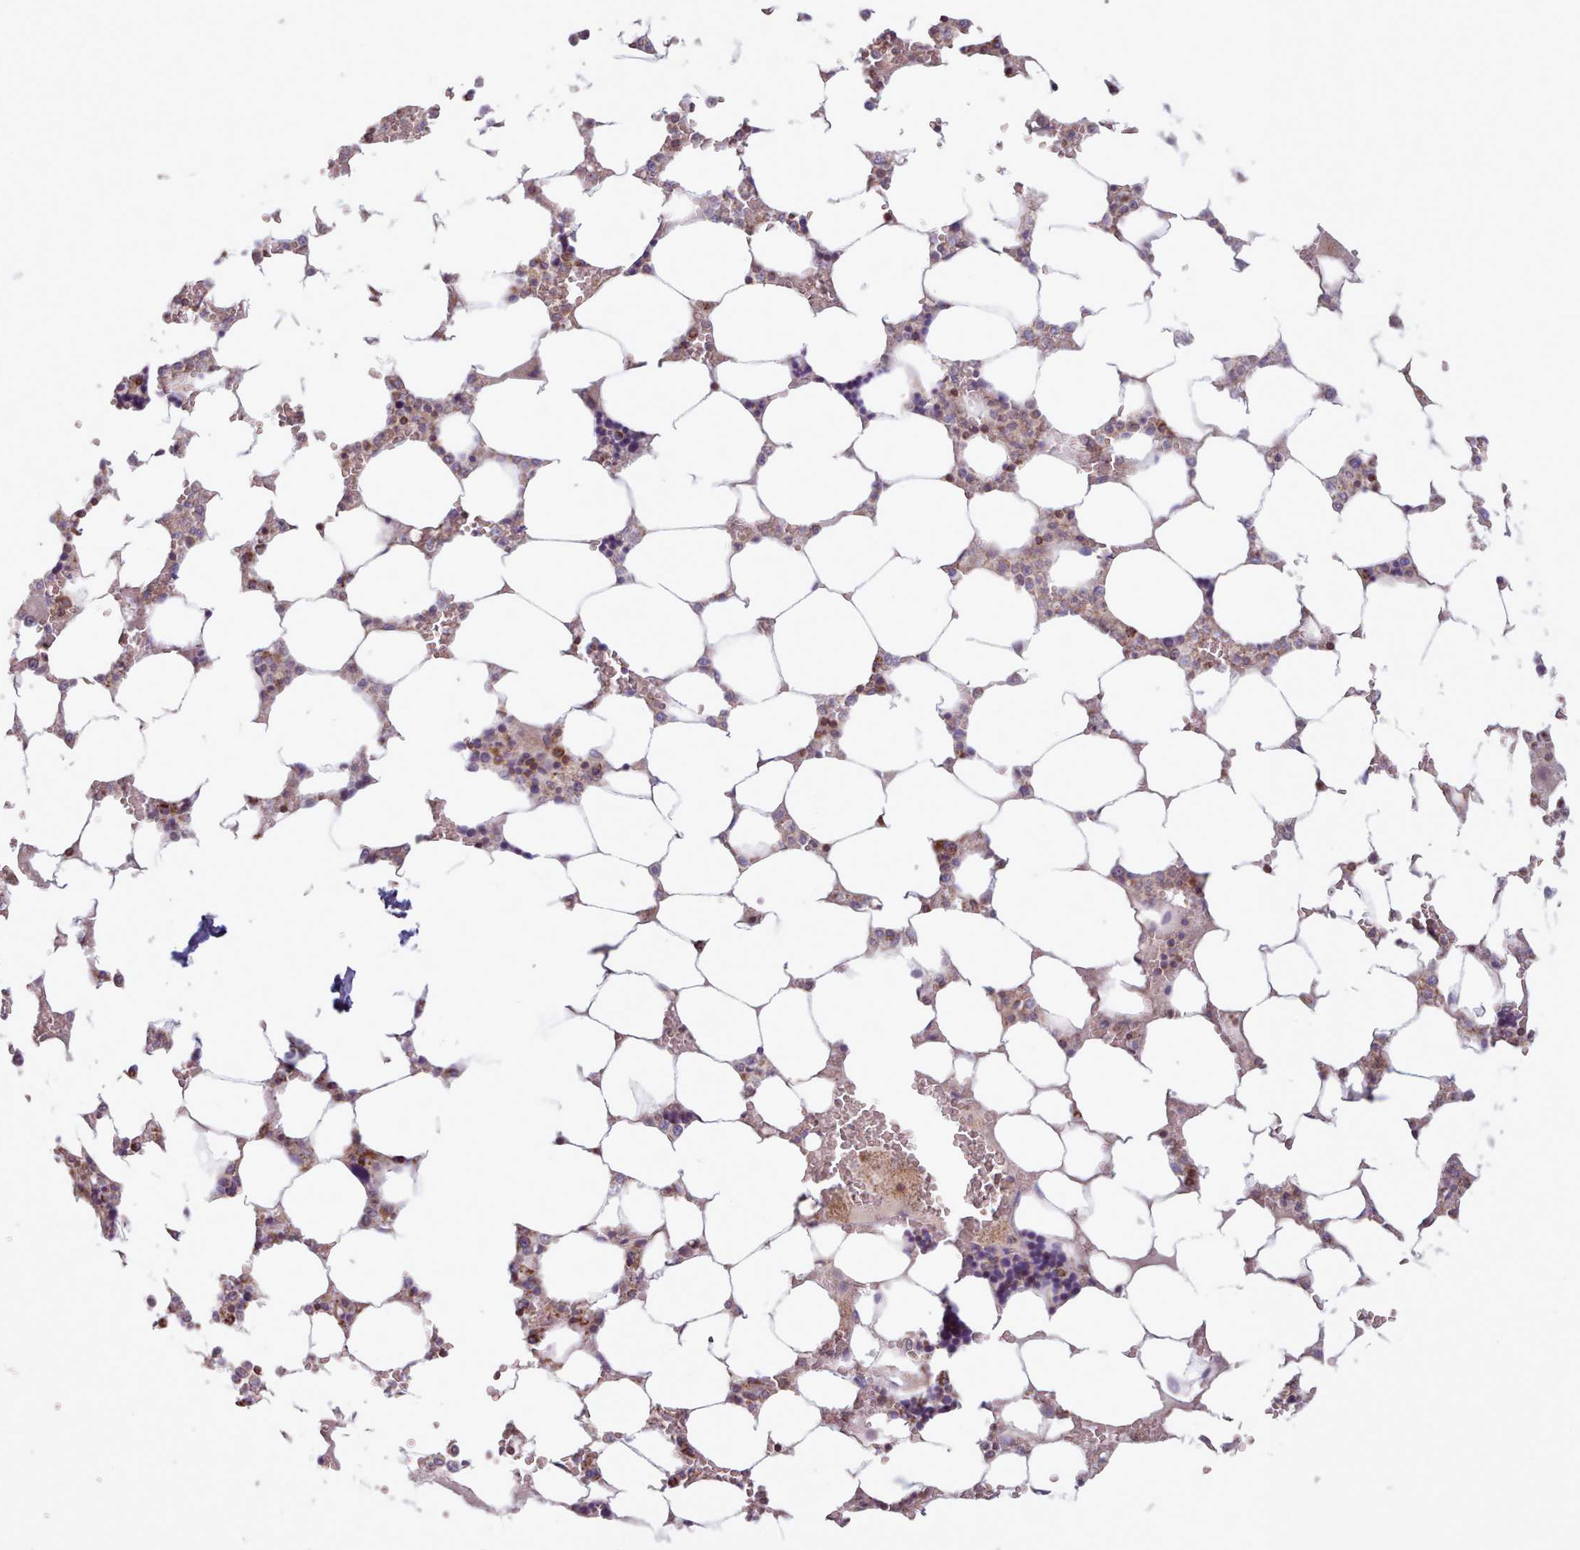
{"staining": {"intensity": "moderate", "quantity": "25%-75%", "location": "cytoplasmic/membranous"}, "tissue": "bone marrow", "cell_type": "Hematopoietic cells", "image_type": "normal", "snomed": [{"axis": "morphology", "description": "Normal tissue, NOS"}, {"axis": "topography", "description": "Bone marrow"}], "caption": "Immunohistochemical staining of benign human bone marrow exhibits medium levels of moderate cytoplasmic/membranous staining in approximately 25%-75% of hematopoietic cells. Nuclei are stained in blue.", "gene": "CRYBG1", "patient": {"sex": "male", "age": 64}}